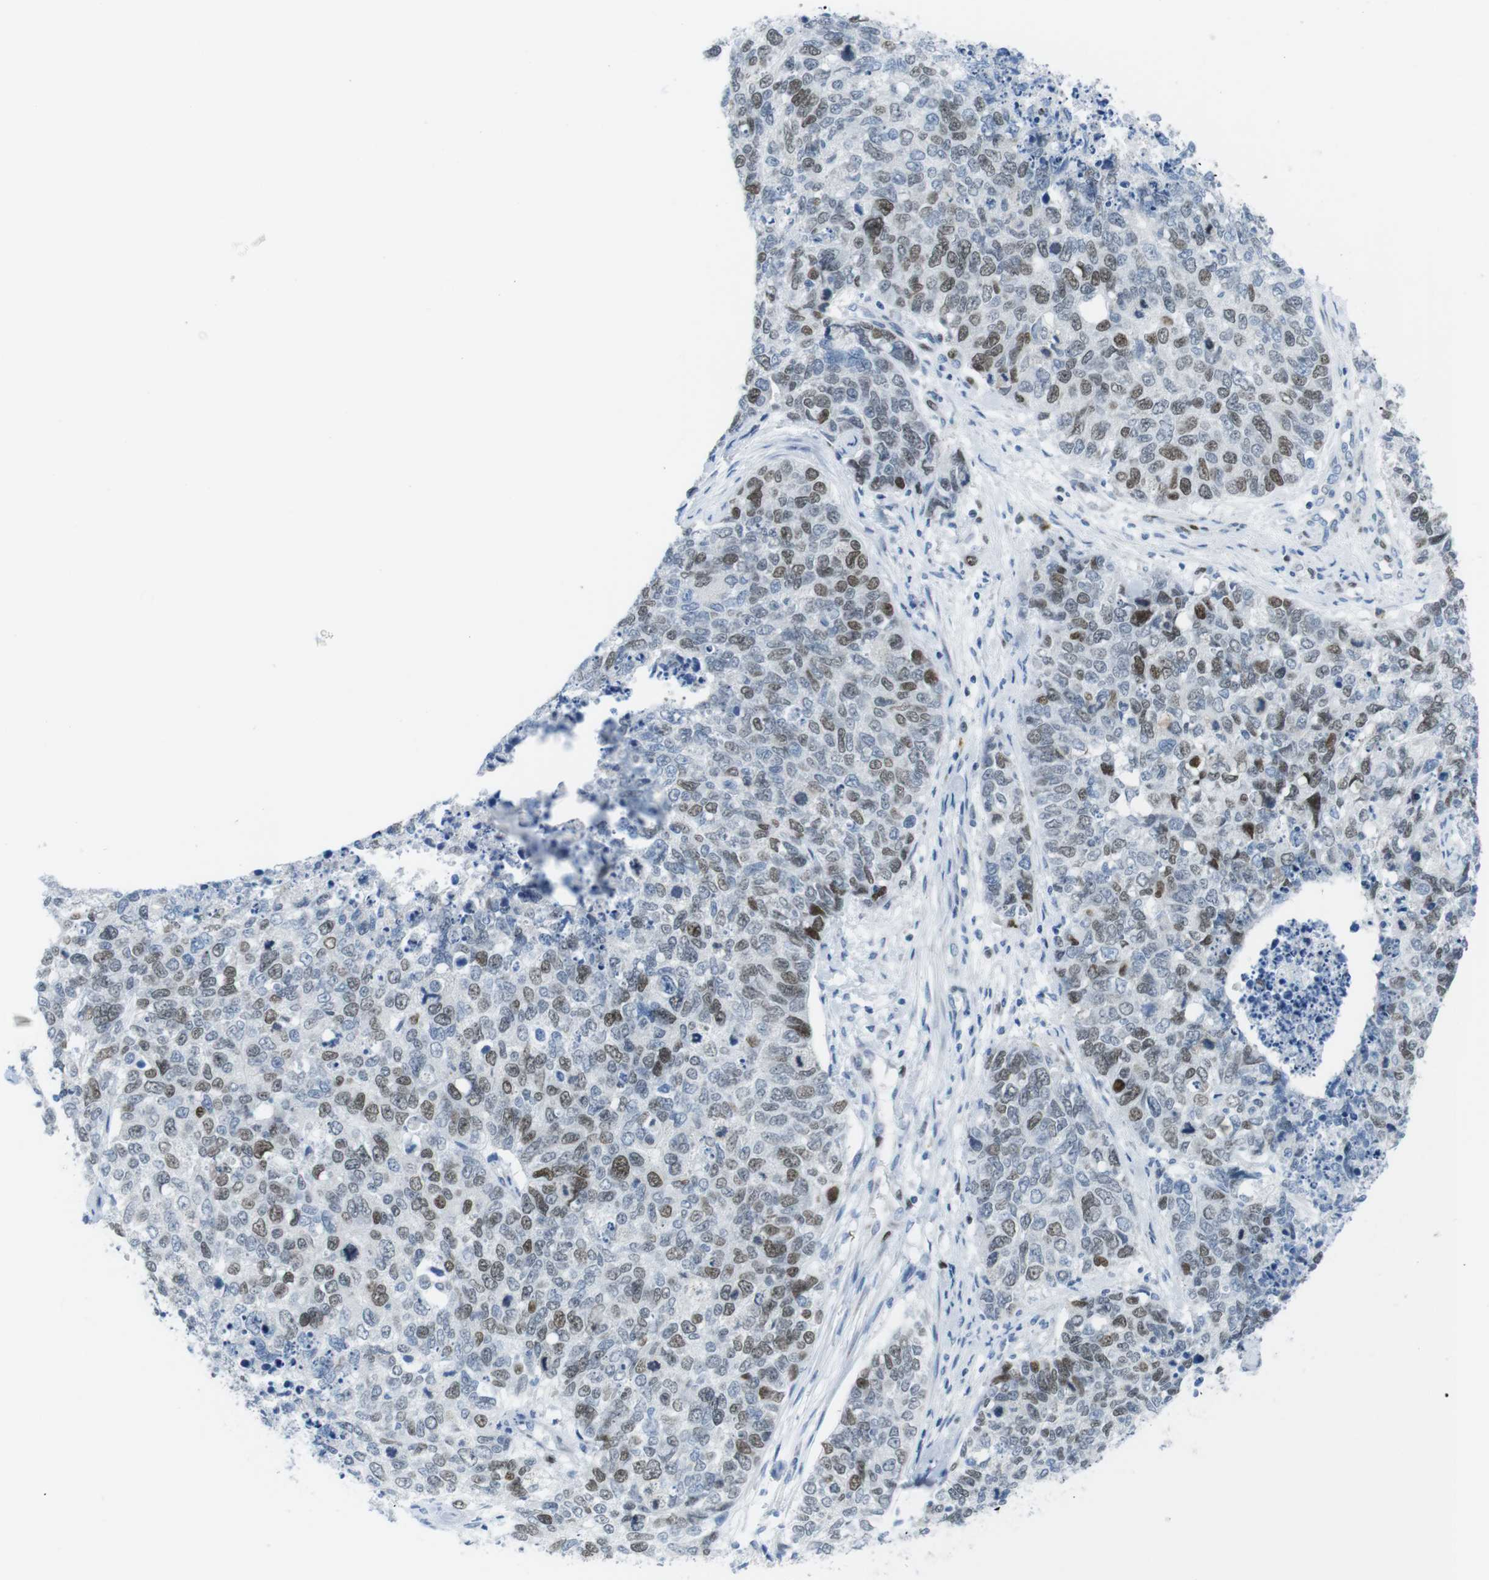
{"staining": {"intensity": "moderate", "quantity": ">75%", "location": "nuclear"}, "tissue": "cervical cancer", "cell_type": "Tumor cells", "image_type": "cancer", "snomed": [{"axis": "morphology", "description": "Squamous cell carcinoma, NOS"}, {"axis": "topography", "description": "Cervix"}], "caption": "Cervical squamous cell carcinoma stained for a protein displays moderate nuclear positivity in tumor cells.", "gene": "CHAF1A", "patient": {"sex": "female", "age": 63}}